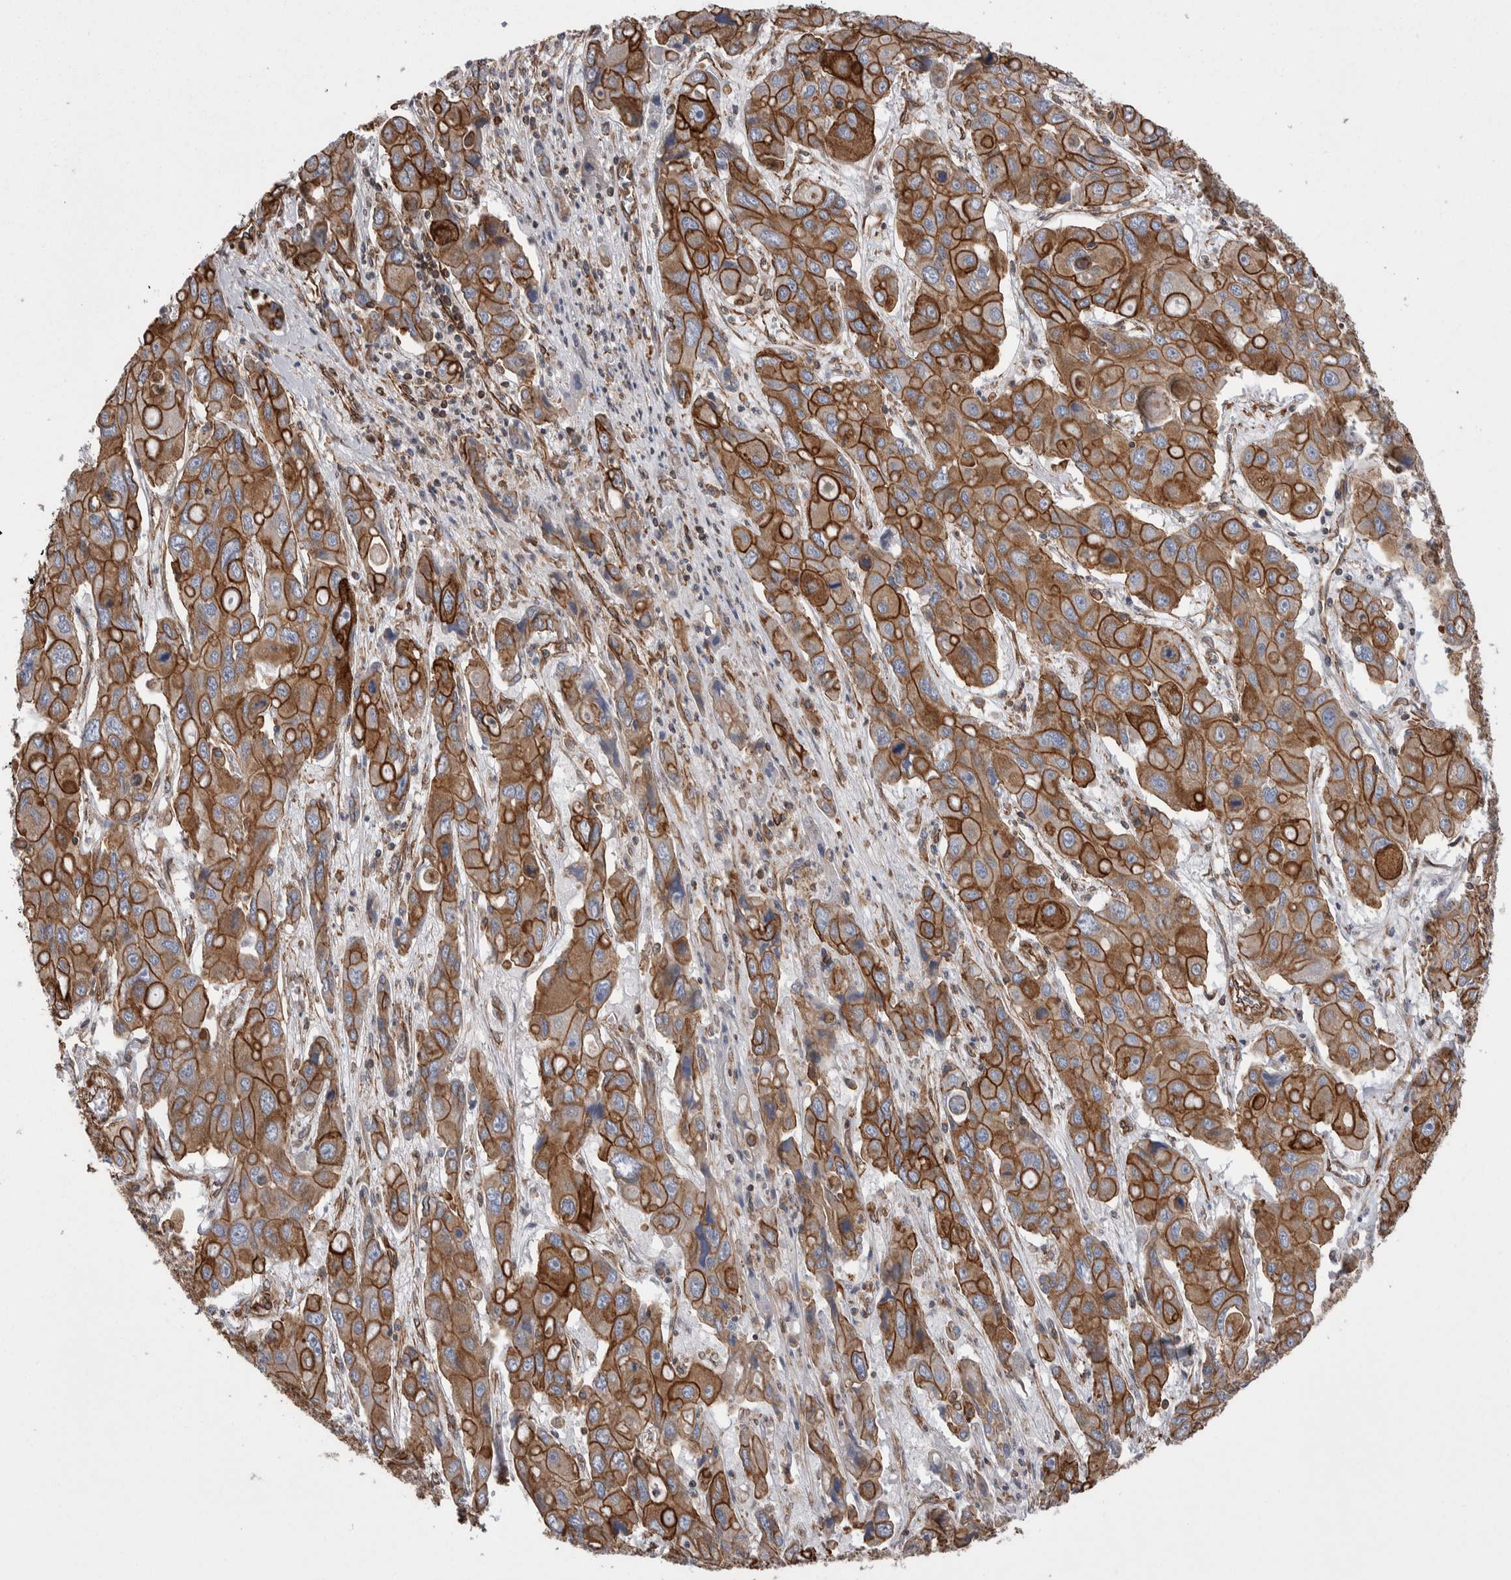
{"staining": {"intensity": "strong", "quantity": ">75%", "location": "cytoplasmic/membranous"}, "tissue": "liver cancer", "cell_type": "Tumor cells", "image_type": "cancer", "snomed": [{"axis": "morphology", "description": "Cholangiocarcinoma"}, {"axis": "topography", "description": "Liver"}], "caption": "Cholangiocarcinoma (liver) tissue exhibits strong cytoplasmic/membranous staining in approximately >75% of tumor cells, visualized by immunohistochemistry.", "gene": "KIF12", "patient": {"sex": "male", "age": 67}}